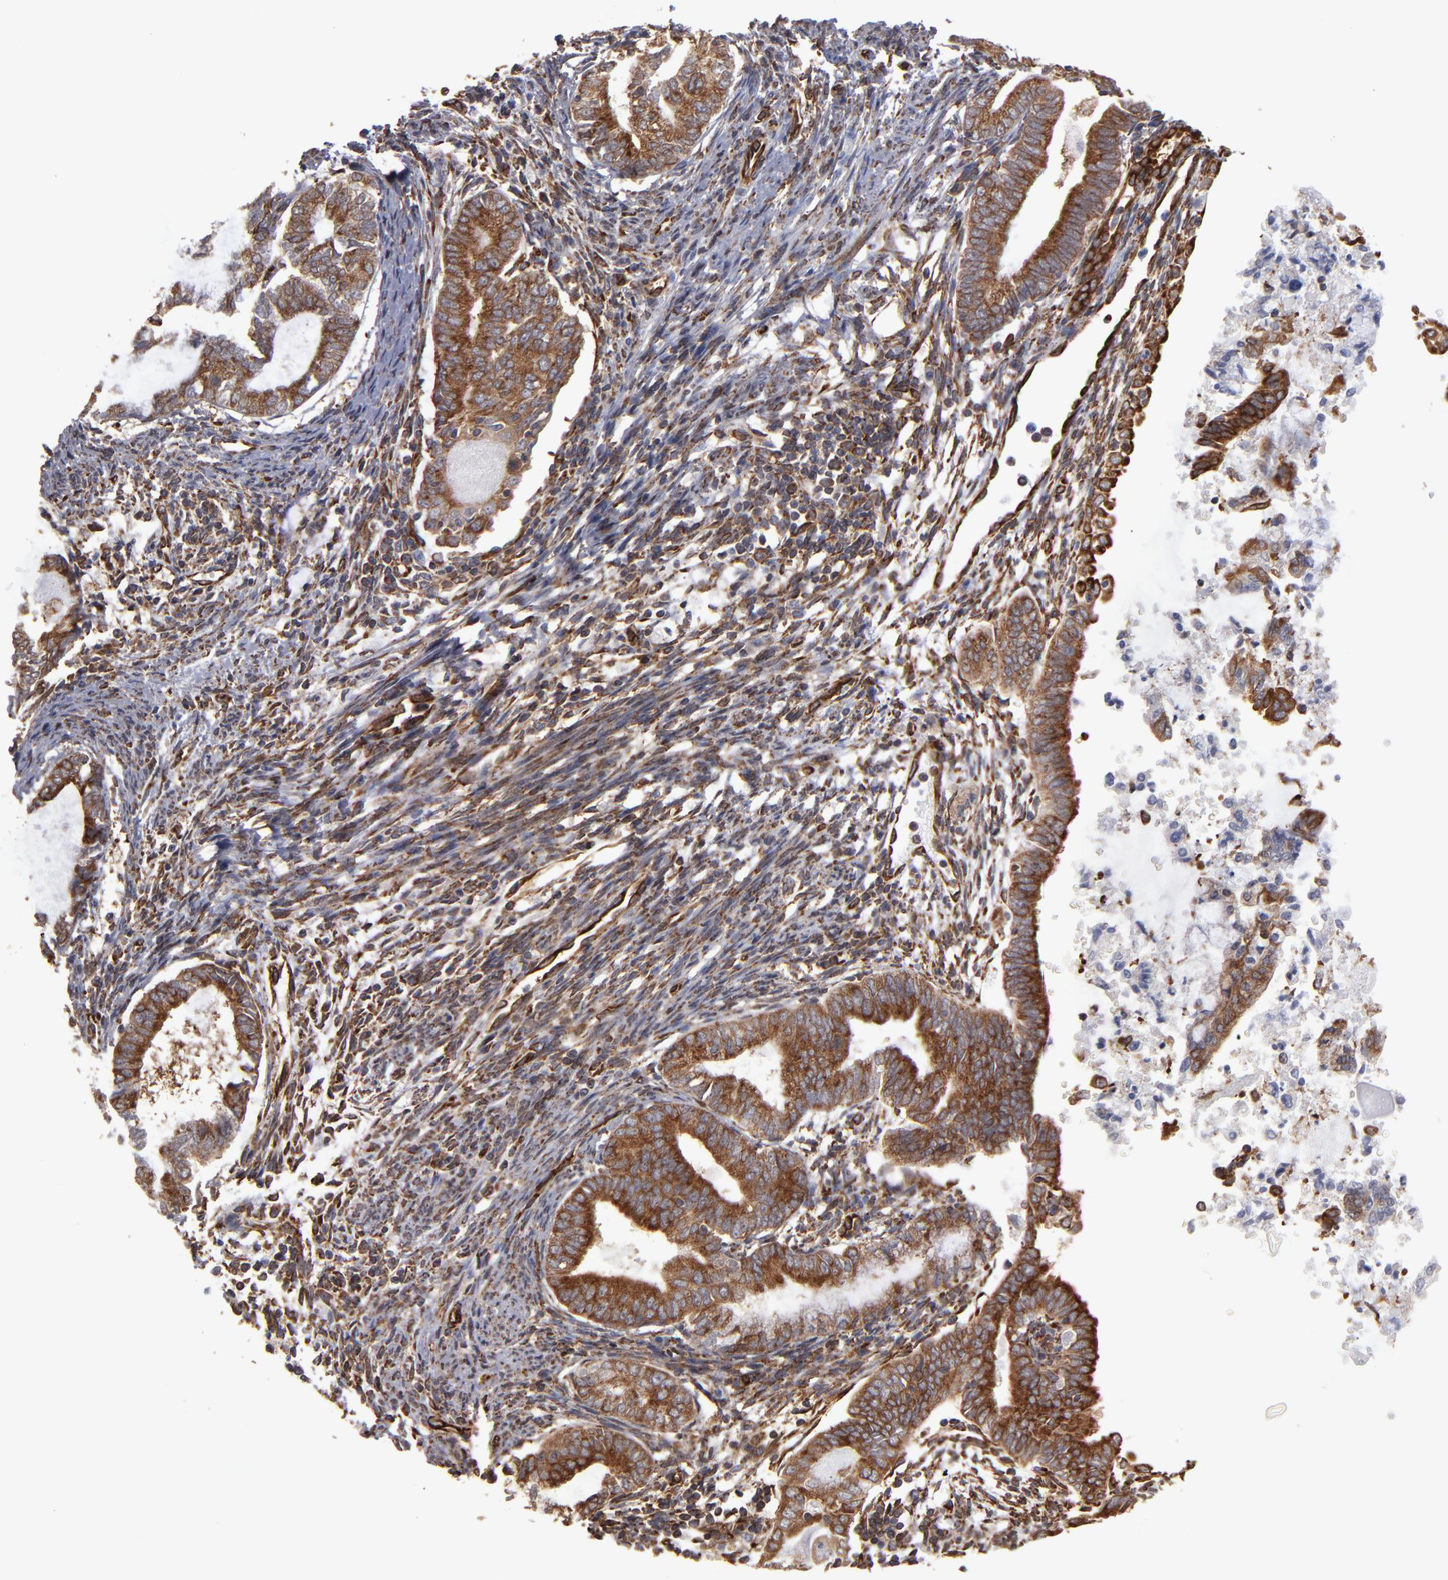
{"staining": {"intensity": "moderate", "quantity": ">75%", "location": "cytoplasmic/membranous"}, "tissue": "endometrial cancer", "cell_type": "Tumor cells", "image_type": "cancer", "snomed": [{"axis": "morphology", "description": "Adenocarcinoma, NOS"}, {"axis": "topography", "description": "Endometrium"}], "caption": "Adenocarcinoma (endometrial) tissue exhibits moderate cytoplasmic/membranous staining in approximately >75% of tumor cells (brown staining indicates protein expression, while blue staining denotes nuclei).", "gene": "KTN1", "patient": {"sex": "female", "age": 63}}